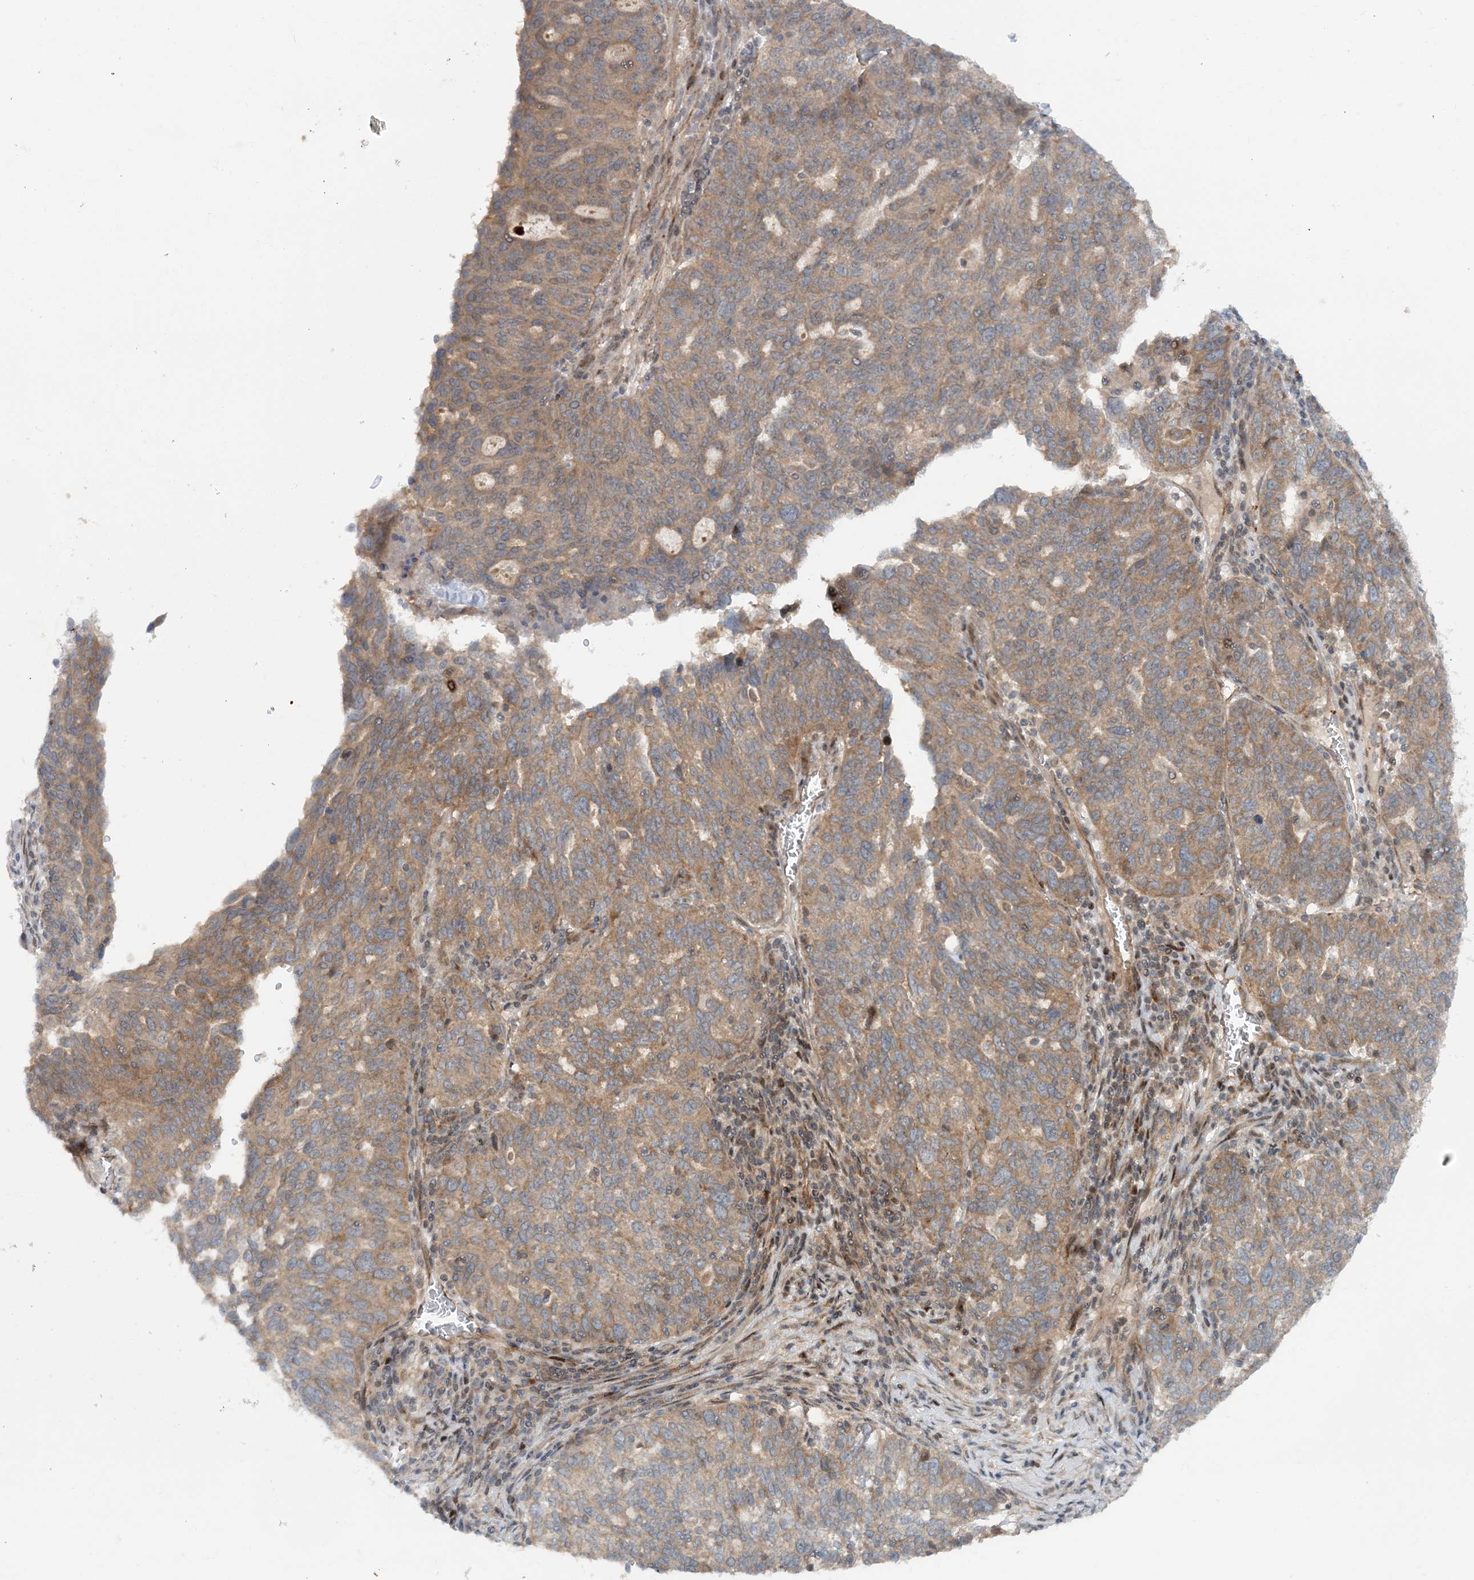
{"staining": {"intensity": "moderate", "quantity": ">75%", "location": "cytoplasmic/membranous"}, "tissue": "ovarian cancer", "cell_type": "Tumor cells", "image_type": "cancer", "snomed": [{"axis": "morphology", "description": "Cystadenocarcinoma, serous, NOS"}, {"axis": "topography", "description": "Ovary"}], "caption": "Immunohistochemical staining of human ovarian cancer demonstrates medium levels of moderate cytoplasmic/membranous protein expression in approximately >75% of tumor cells.", "gene": "GEMIN5", "patient": {"sex": "female", "age": 59}}